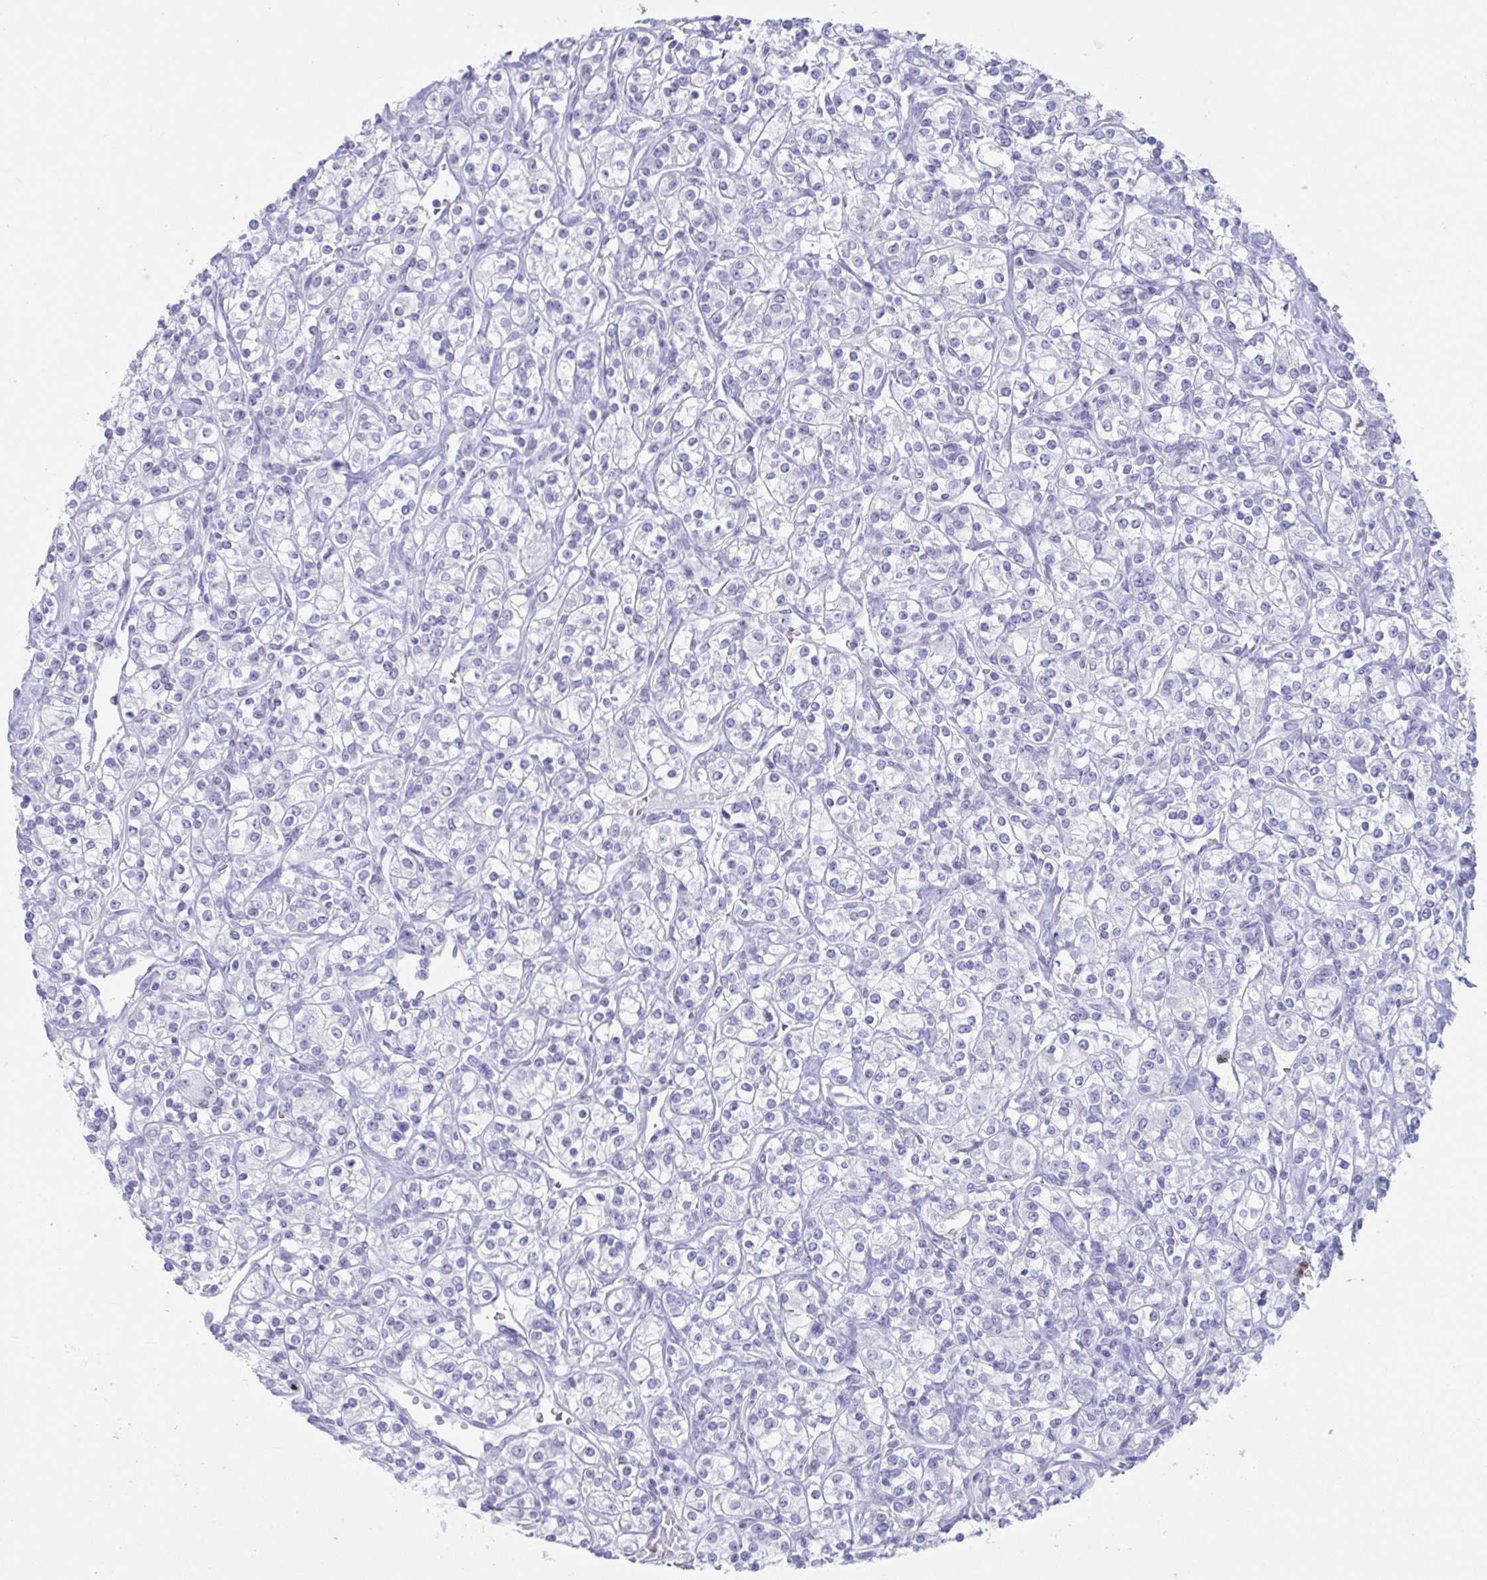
{"staining": {"intensity": "negative", "quantity": "none", "location": "none"}, "tissue": "renal cancer", "cell_type": "Tumor cells", "image_type": "cancer", "snomed": [{"axis": "morphology", "description": "Adenocarcinoma, NOS"}, {"axis": "topography", "description": "Kidney"}], "caption": "Image shows no significant protein expression in tumor cells of renal cancer (adenocarcinoma). The staining was performed using DAB to visualize the protein expression in brown, while the nuclei were stained in blue with hematoxylin (Magnification: 20x).", "gene": "CYP4F11", "patient": {"sex": "male", "age": 77}}